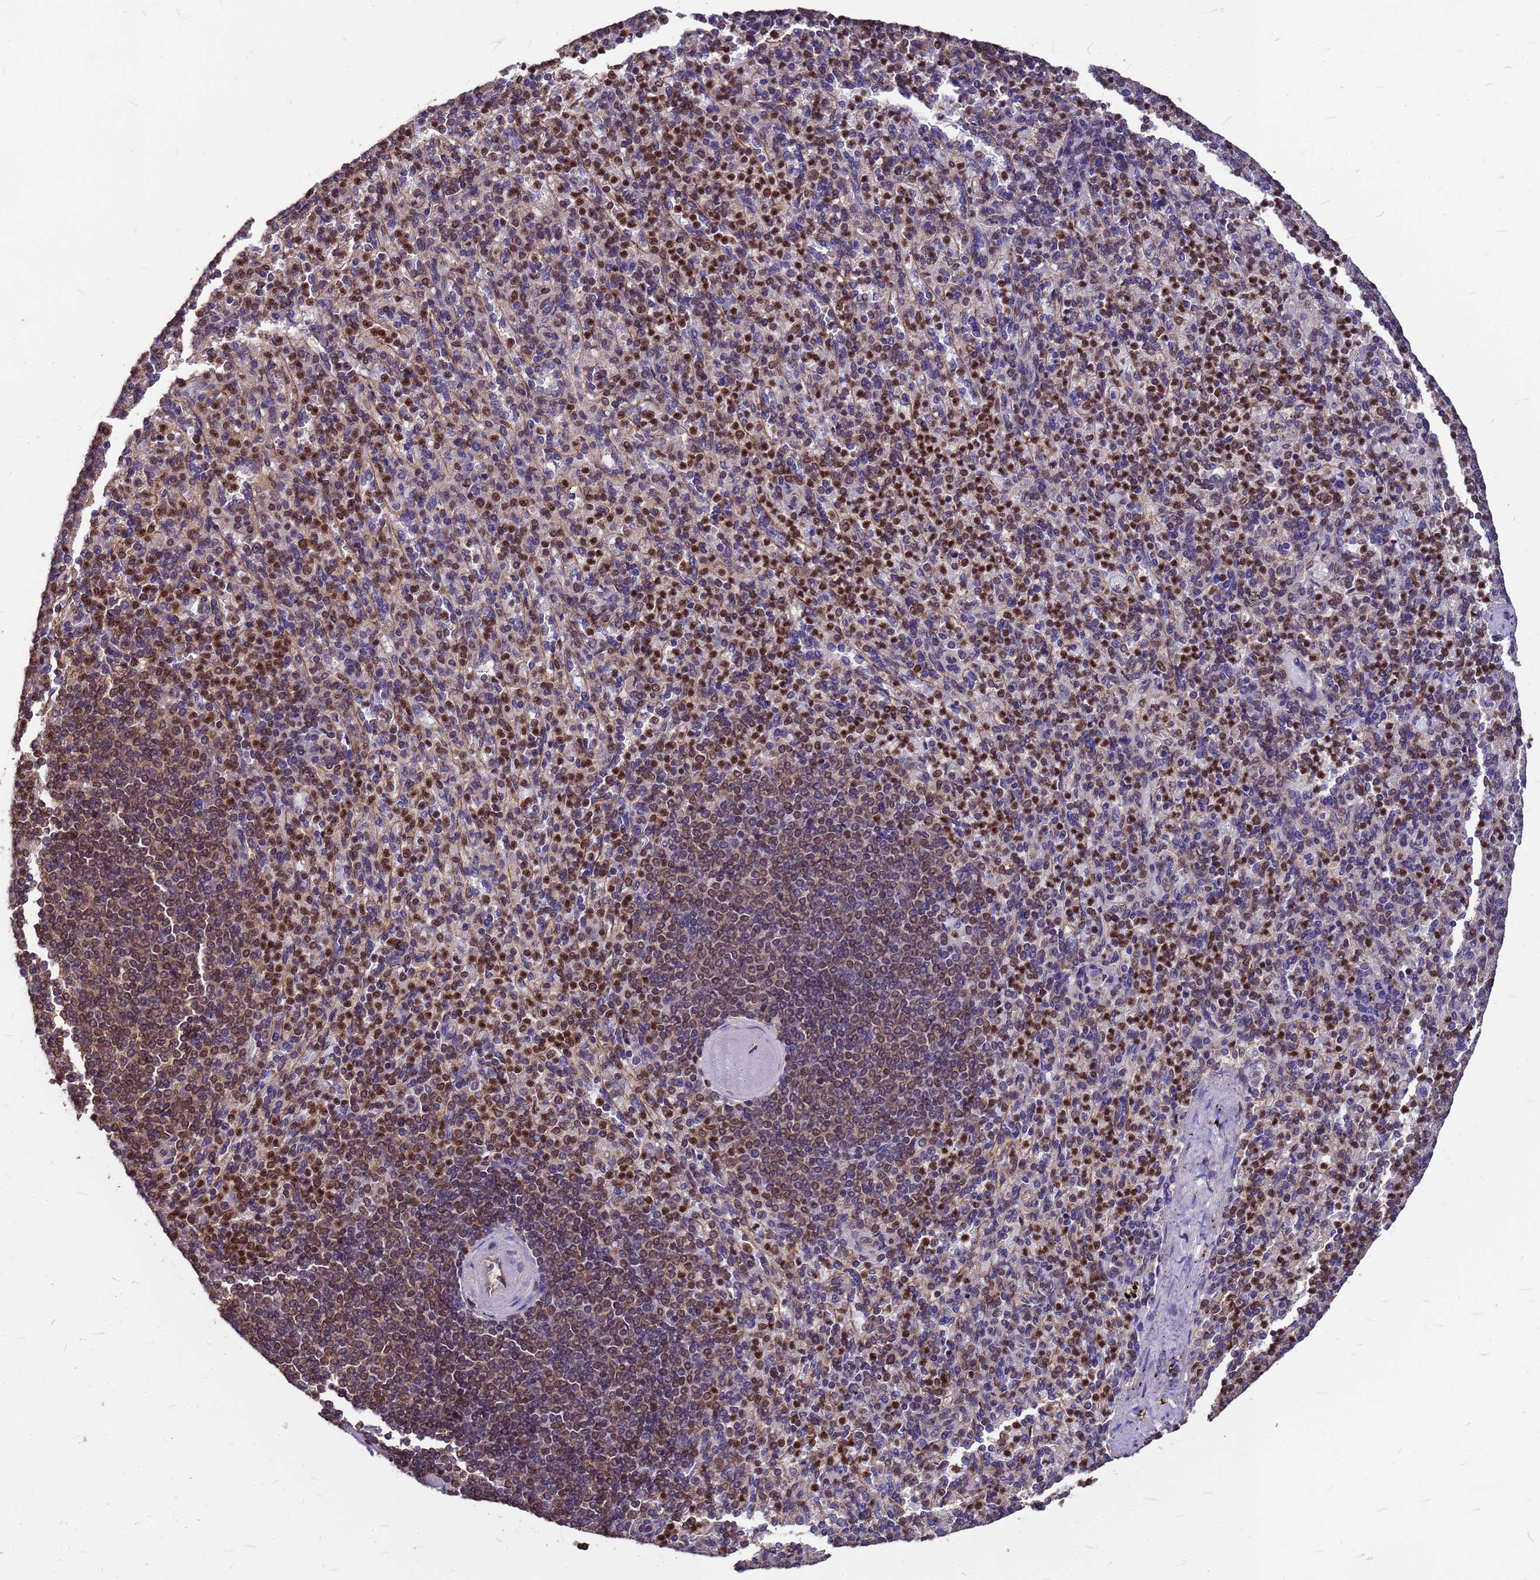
{"staining": {"intensity": "moderate", "quantity": "25%-75%", "location": "nuclear"}, "tissue": "spleen", "cell_type": "Cells in red pulp", "image_type": "normal", "snomed": [{"axis": "morphology", "description": "Normal tissue, NOS"}, {"axis": "topography", "description": "Spleen"}], "caption": "Immunohistochemical staining of normal spleen shows moderate nuclear protein staining in approximately 25%-75% of cells in red pulp. The protein of interest is stained brown, and the nuclei are stained in blue (DAB (3,3'-diaminobenzidine) IHC with brightfield microscopy, high magnification).", "gene": "C1orf35", "patient": {"sex": "female", "age": 74}}